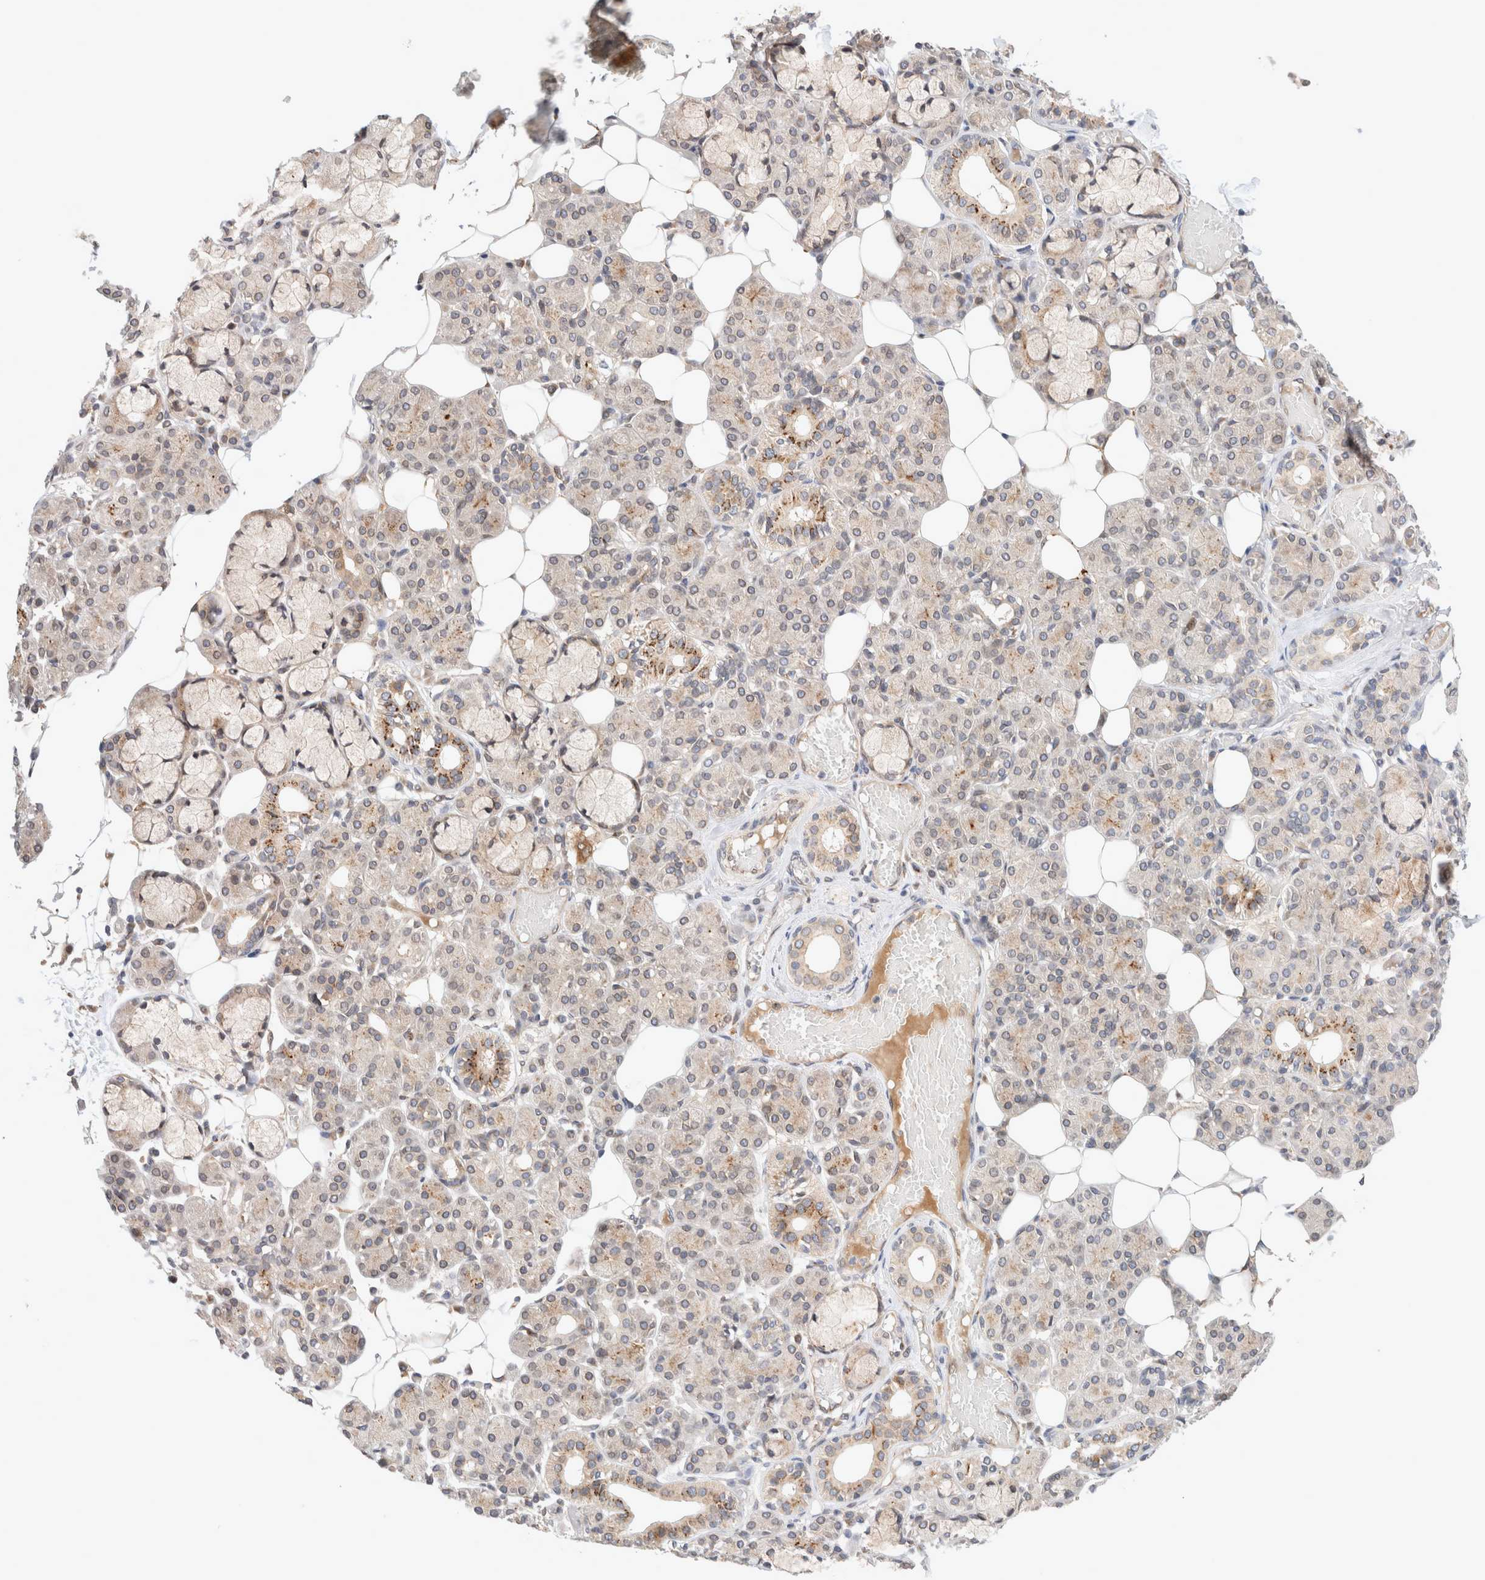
{"staining": {"intensity": "moderate", "quantity": "25%-75%", "location": "cytoplasmic/membranous"}, "tissue": "salivary gland", "cell_type": "Glandular cells", "image_type": "normal", "snomed": [{"axis": "morphology", "description": "Normal tissue, NOS"}, {"axis": "topography", "description": "Salivary gland"}], "caption": "The micrograph exhibits a brown stain indicating the presence of a protein in the cytoplasmic/membranous of glandular cells in salivary gland. (DAB (3,3'-diaminobenzidine) IHC, brown staining for protein, blue staining for nuclei).", "gene": "GCN1", "patient": {"sex": "male", "age": 63}}